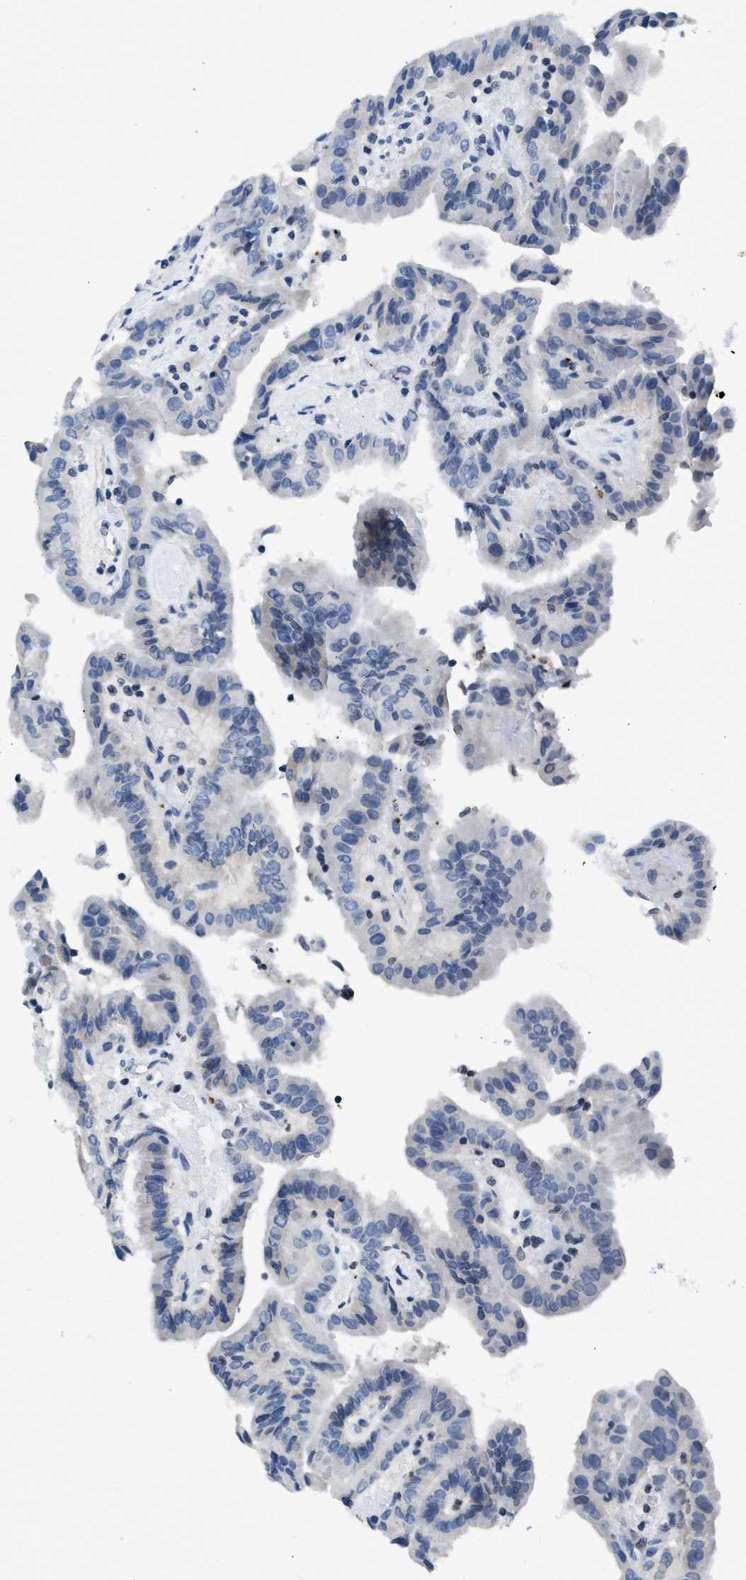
{"staining": {"intensity": "negative", "quantity": "none", "location": "none"}, "tissue": "thyroid cancer", "cell_type": "Tumor cells", "image_type": "cancer", "snomed": [{"axis": "morphology", "description": "Papillary adenocarcinoma, NOS"}, {"axis": "topography", "description": "Thyroid gland"}], "caption": "Thyroid cancer was stained to show a protein in brown. There is no significant positivity in tumor cells.", "gene": "ITGA2B", "patient": {"sex": "male", "age": 33}}